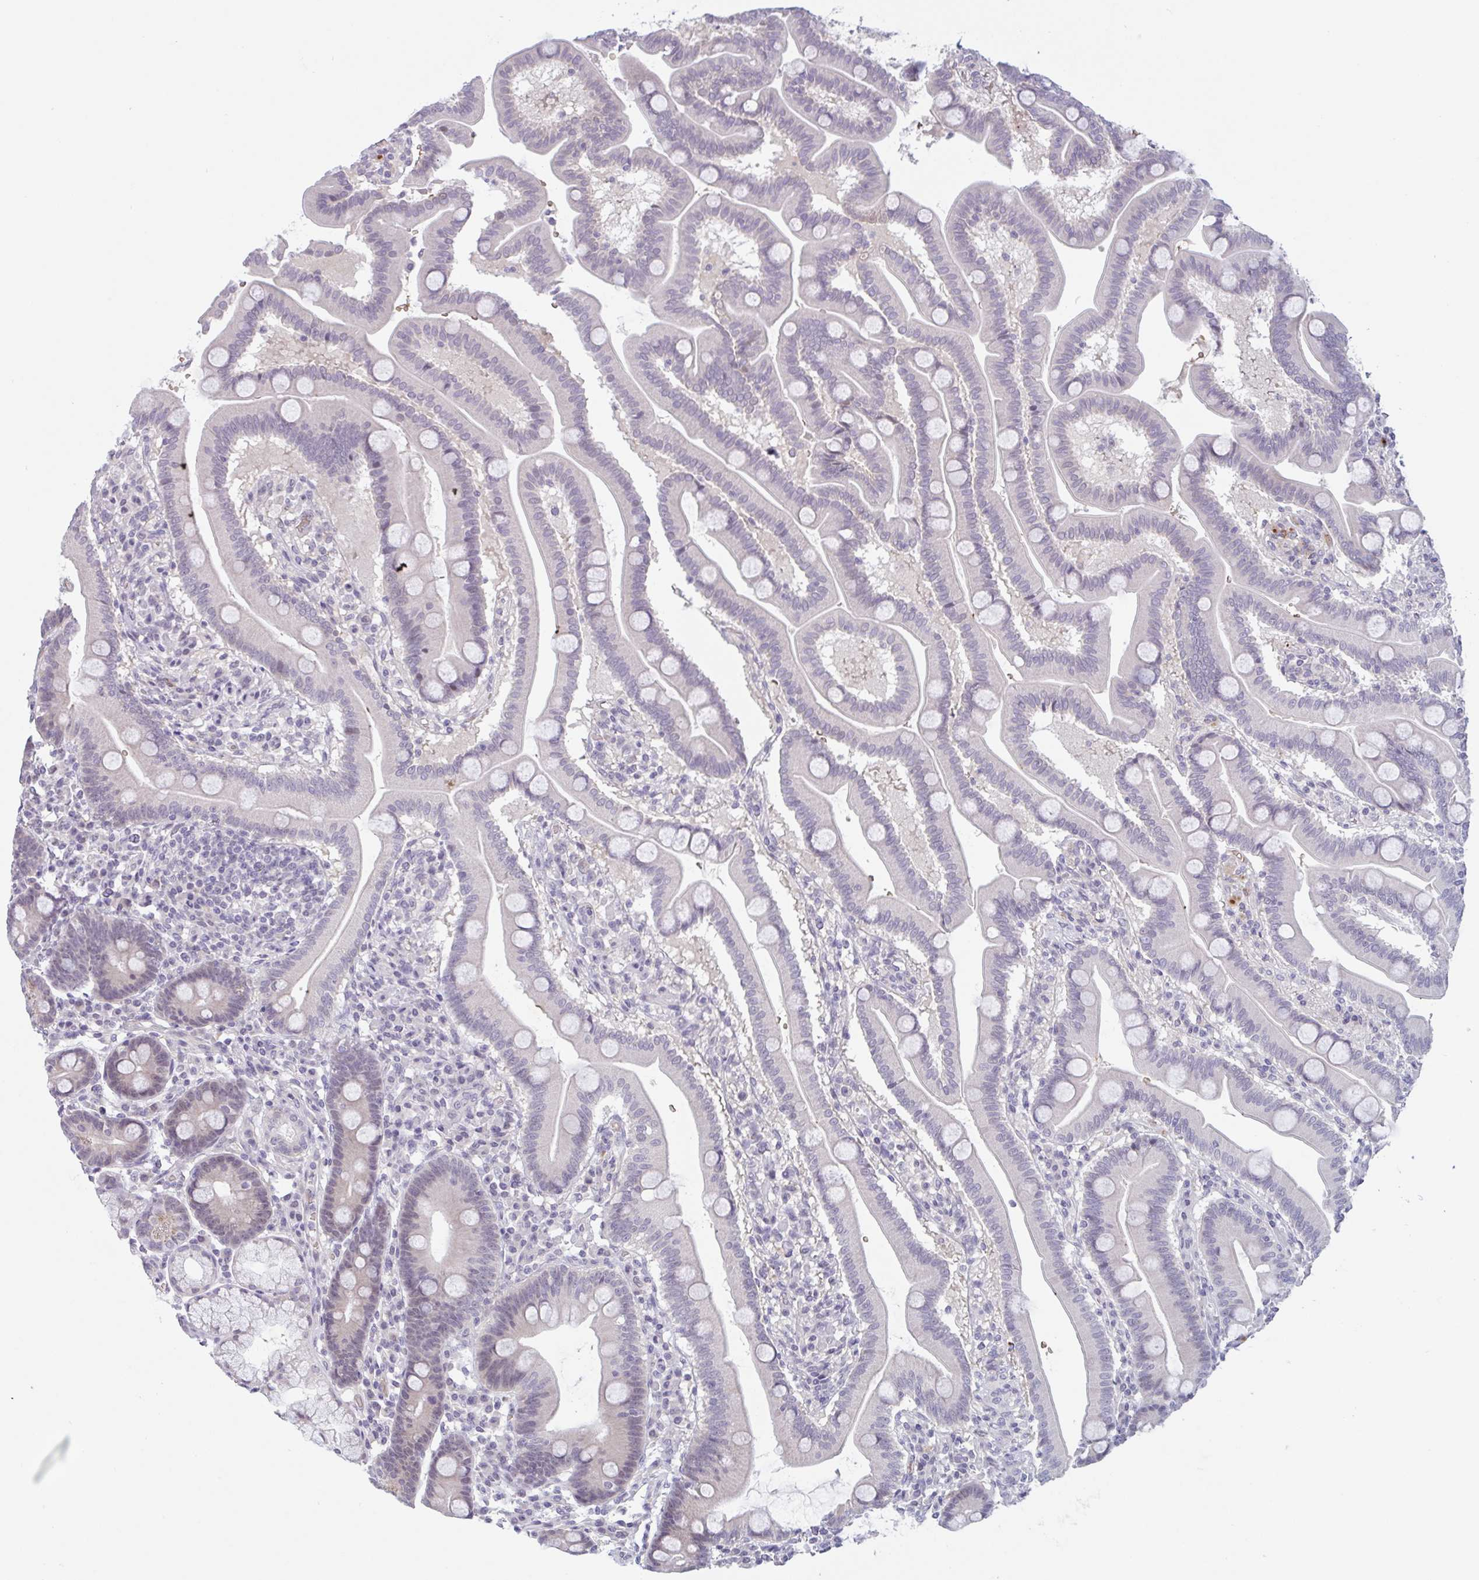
{"staining": {"intensity": "weak", "quantity": "<25%", "location": "cytoplasmic/membranous"}, "tissue": "duodenum", "cell_type": "Glandular cells", "image_type": "normal", "snomed": [{"axis": "morphology", "description": "Normal tissue, NOS"}, {"axis": "topography", "description": "Duodenum"}], "caption": "This is an immunohistochemistry micrograph of normal human duodenum. There is no positivity in glandular cells.", "gene": "RHAG", "patient": {"sex": "male", "age": 59}}